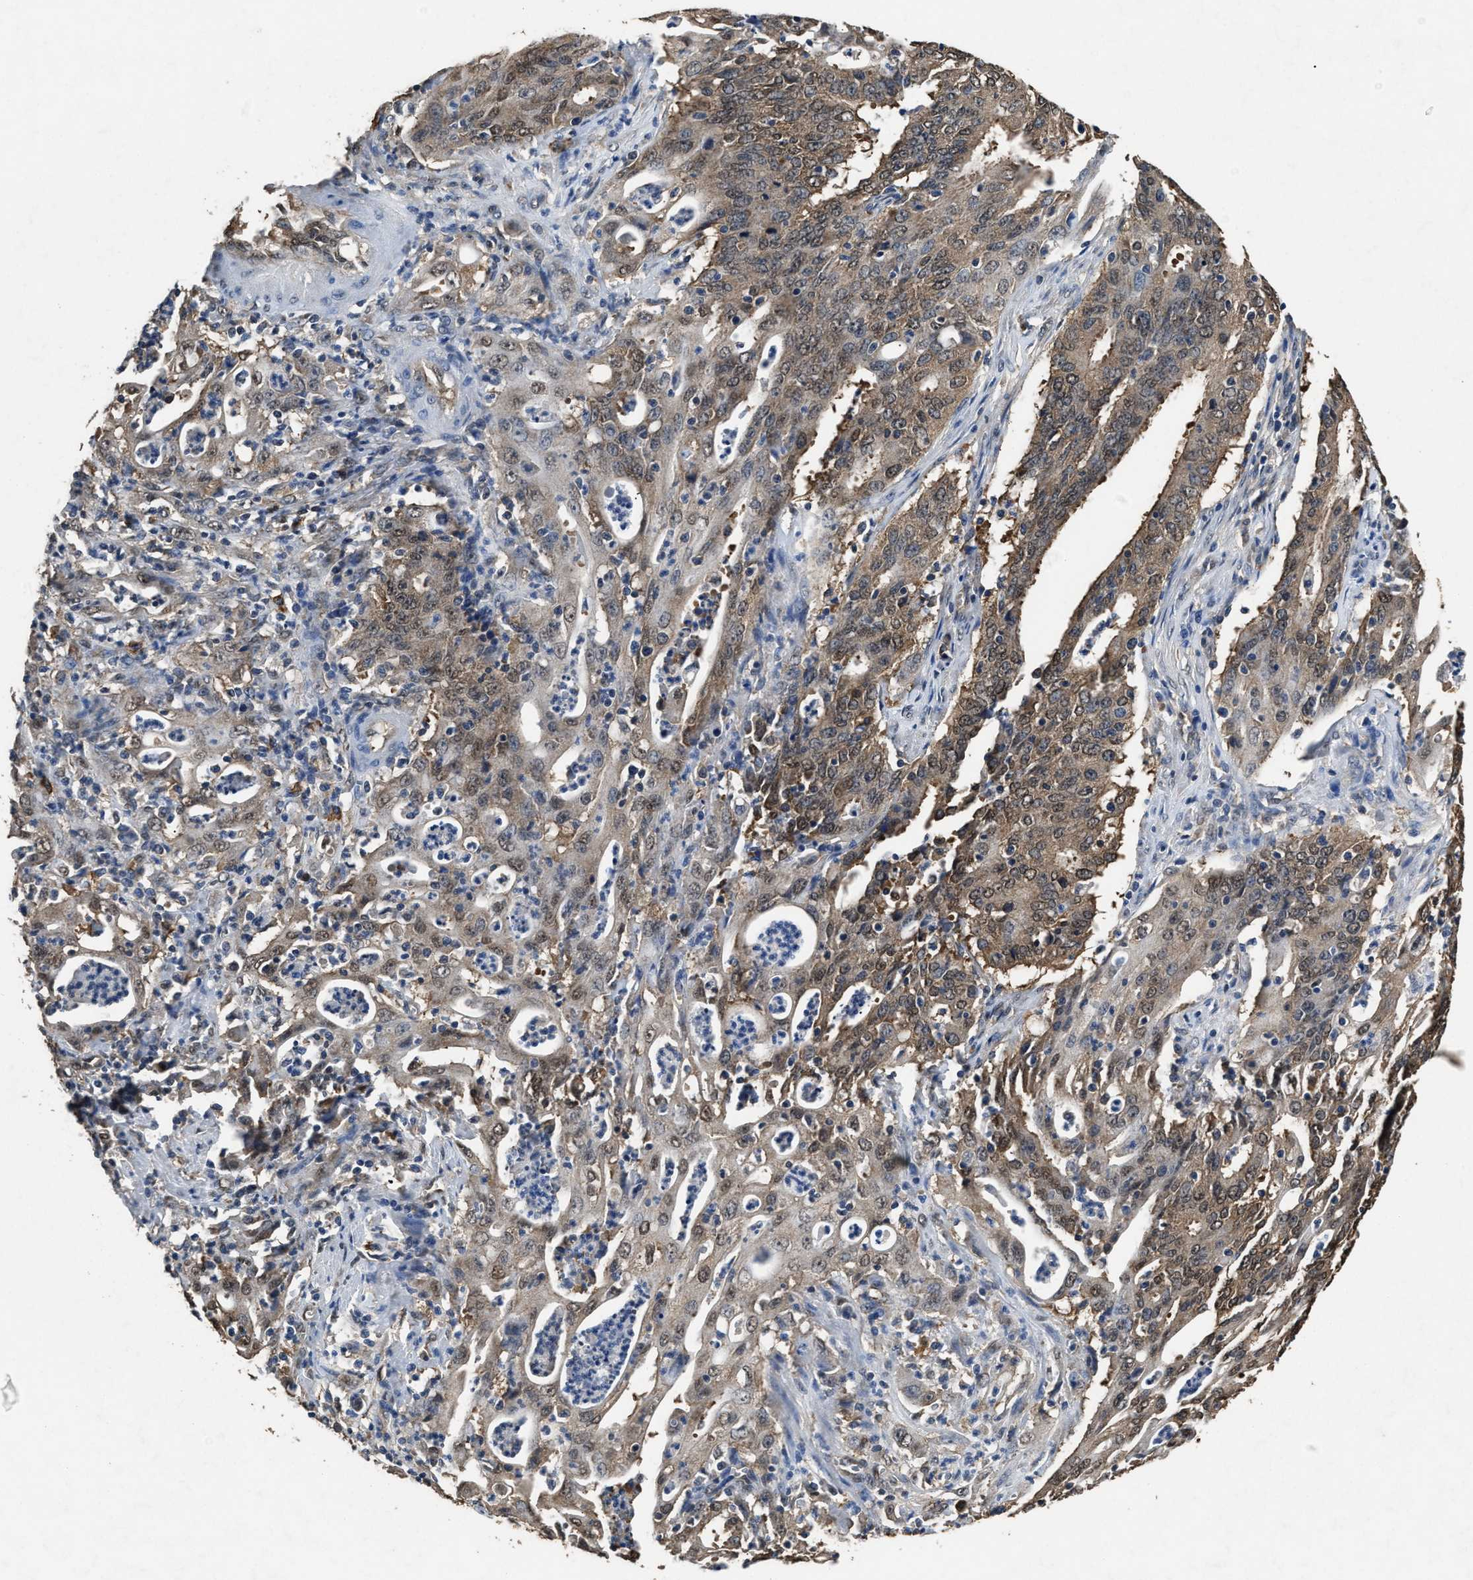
{"staining": {"intensity": "weak", "quantity": ">75%", "location": "cytoplasmic/membranous,nuclear"}, "tissue": "cervical cancer", "cell_type": "Tumor cells", "image_type": "cancer", "snomed": [{"axis": "morphology", "description": "Adenocarcinoma, NOS"}, {"axis": "topography", "description": "Cervix"}], "caption": "Cervical adenocarcinoma tissue displays weak cytoplasmic/membranous and nuclear staining in approximately >75% of tumor cells", "gene": "YWHAE", "patient": {"sex": "female", "age": 44}}